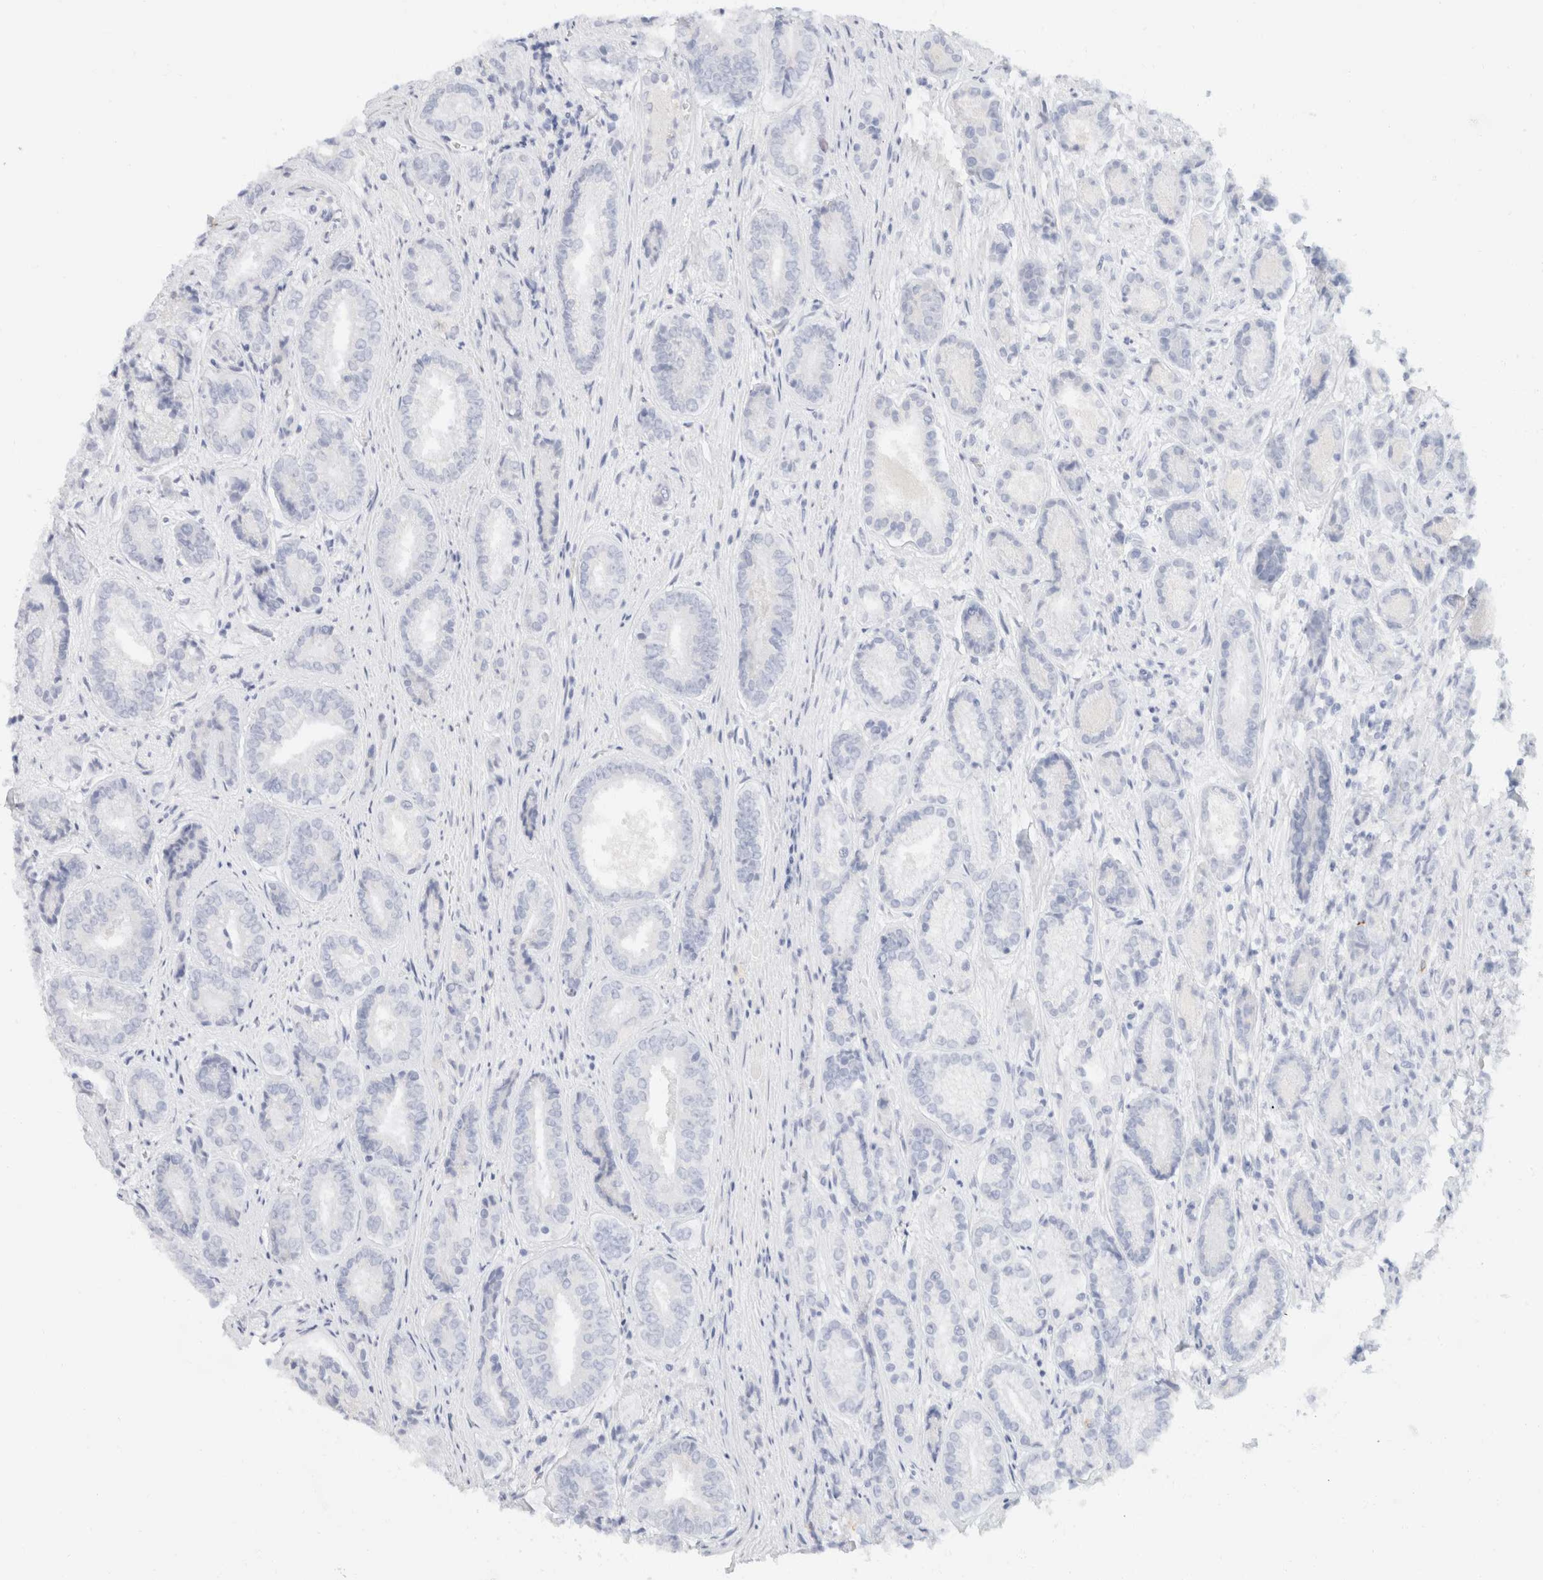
{"staining": {"intensity": "negative", "quantity": "none", "location": "none"}, "tissue": "prostate cancer", "cell_type": "Tumor cells", "image_type": "cancer", "snomed": [{"axis": "morphology", "description": "Adenocarcinoma, High grade"}, {"axis": "topography", "description": "Prostate"}], "caption": "The photomicrograph reveals no staining of tumor cells in prostate cancer.", "gene": "KRT20", "patient": {"sex": "male", "age": 61}}